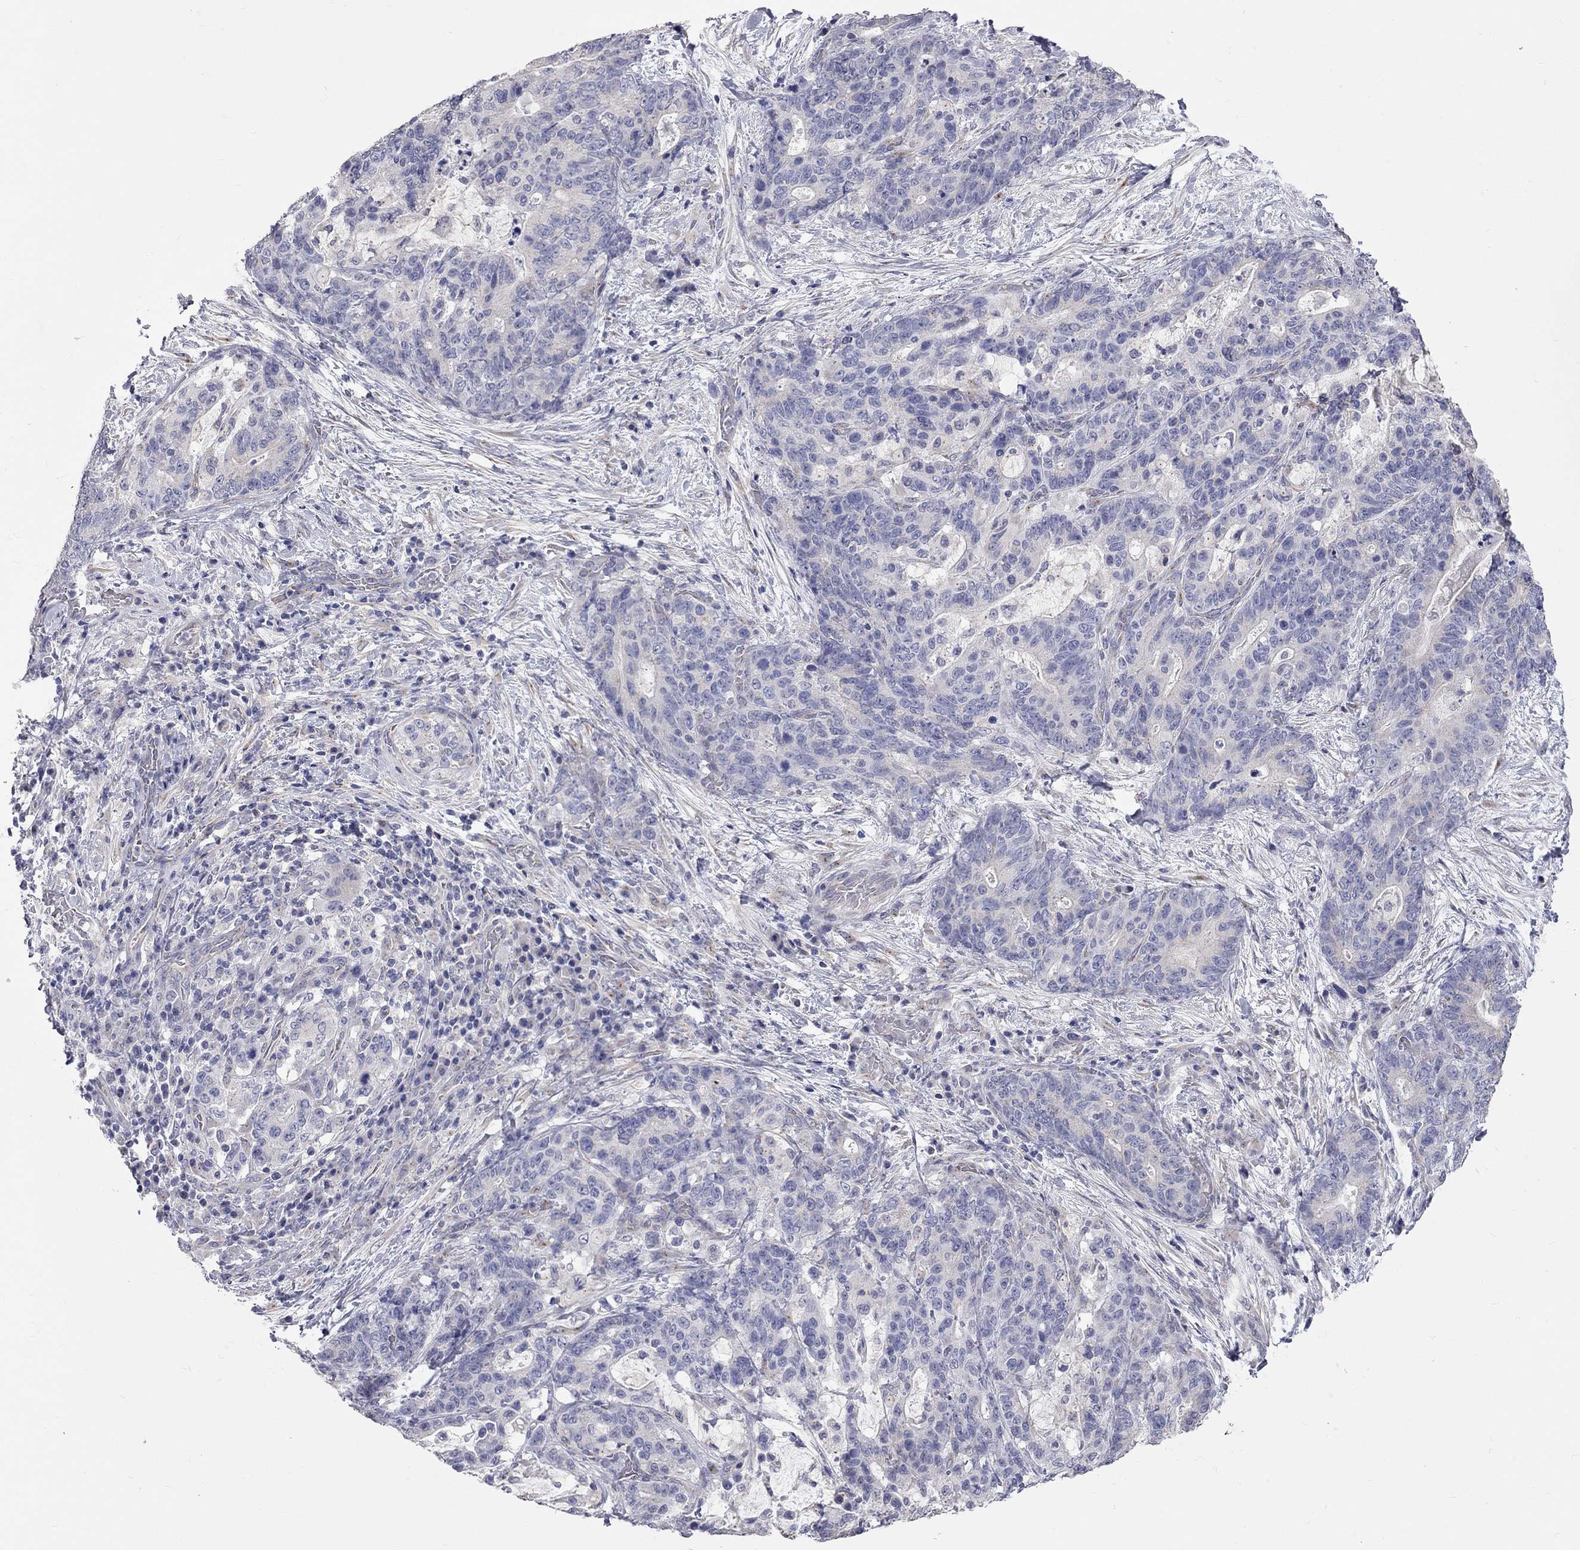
{"staining": {"intensity": "negative", "quantity": "none", "location": "none"}, "tissue": "stomach cancer", "cell_type": "Tumor cells", "image_type": "cancer", "snomed": [{"axis": "morphology", "description": "Normal tissue, NOS"}, {"axis": "morphology", "description": "Adenocarcinoma, NOS"}, {"axis": "topography", "description": "Stomach"}], "caption": "There is no significant positivity in tumor cells of adenocarcinoma (stomach).", "gene": "OPRK1", "patient": {"sex": "female", "age": 64}}